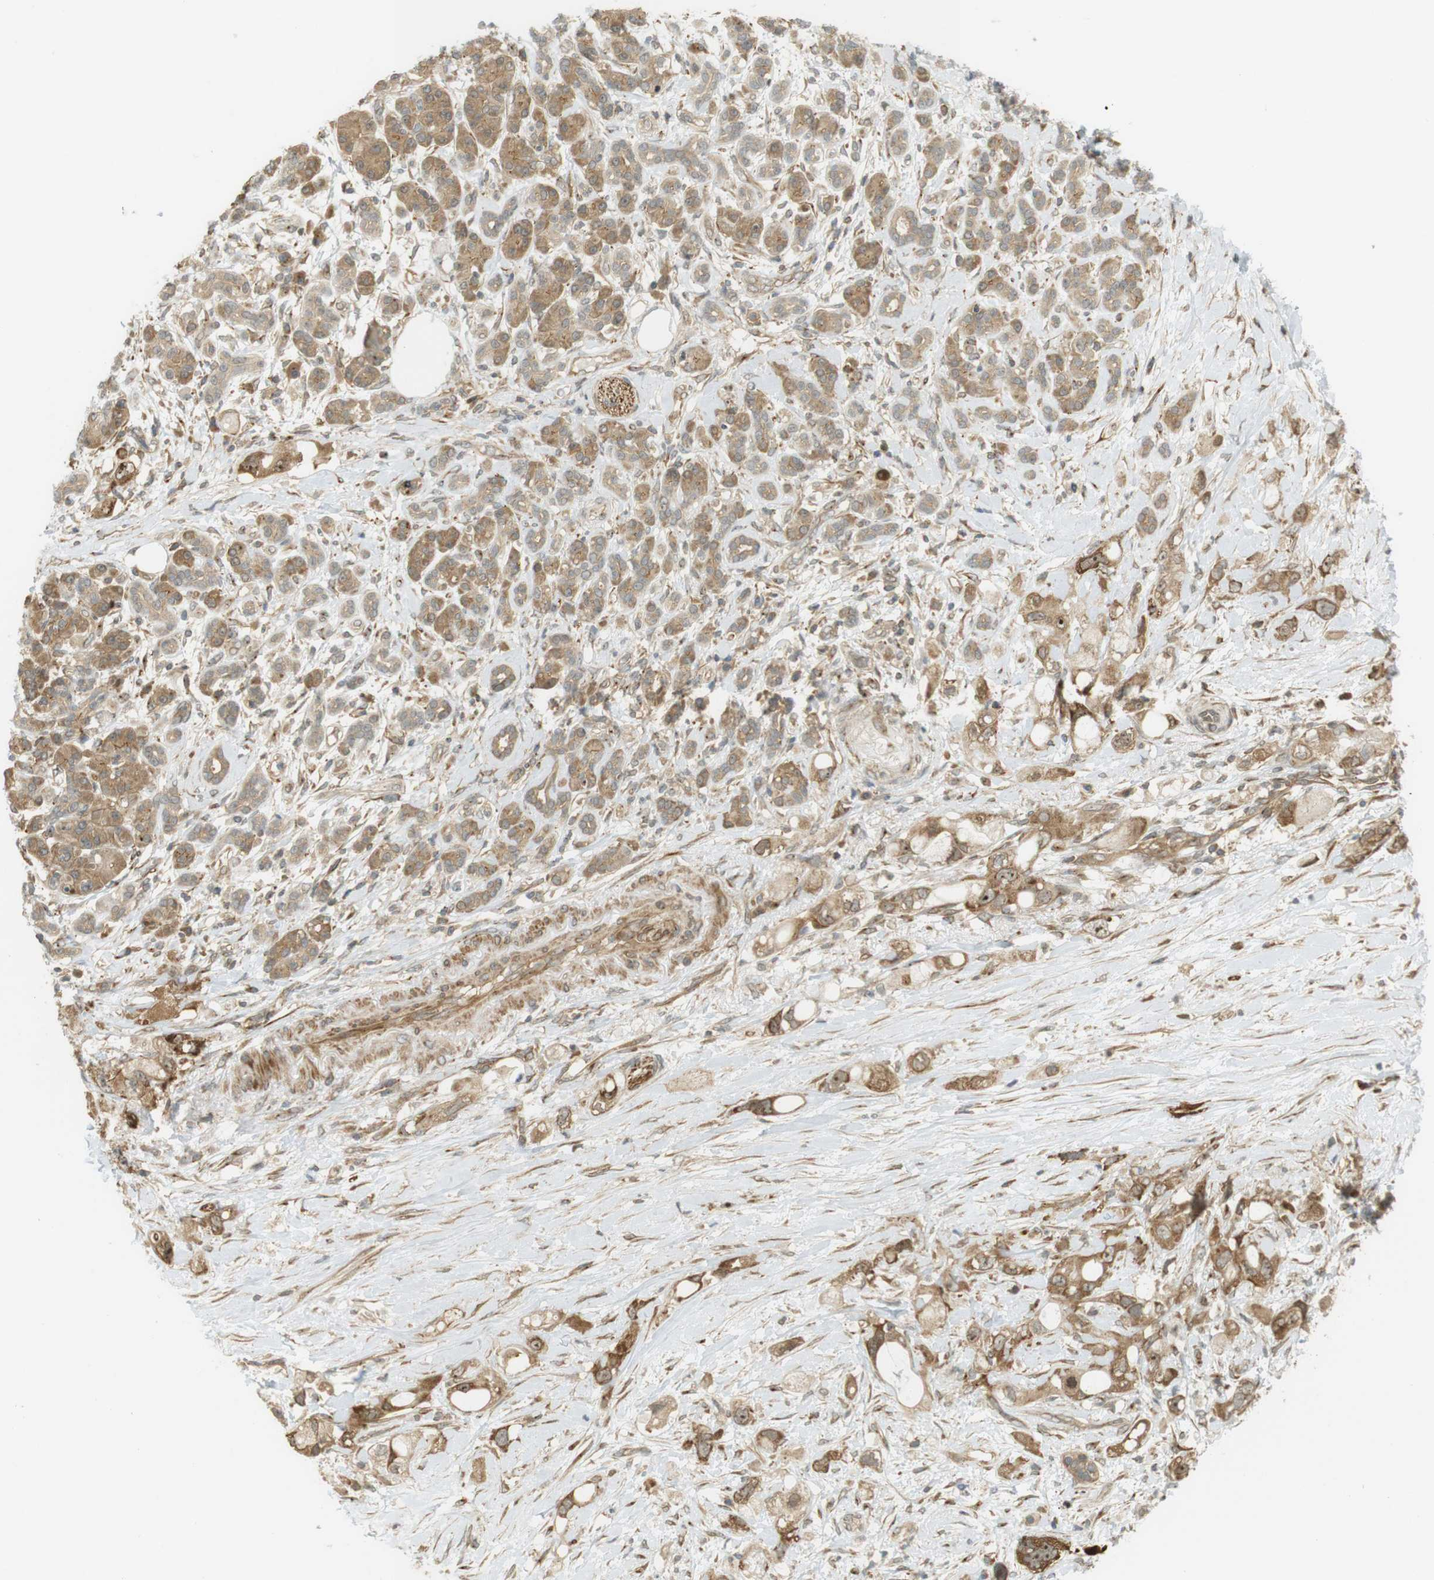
{"staining": {"intensity": "moderate", "quantity": ">75%", "location": "cytoplasmic/membranous,nuclear"}, "tissue": "pancreatic cancer", "cell_type": "Tumor cells", "image_type": "cancer", "snomed": [{"axis": "morphology", "description": "Adenocarcinoma, NOS"}, {"axis": "topography", "description": "Pancreas"}], "caption": "Pancreatic adenocarcinoma stained with a brown dye displays moderate cytoplasmic/membranous and nuclear positive positivity in about >75% of tumor cells.", "gene": "PA2G4", "patient": {"sex": "female", "age": 56}}